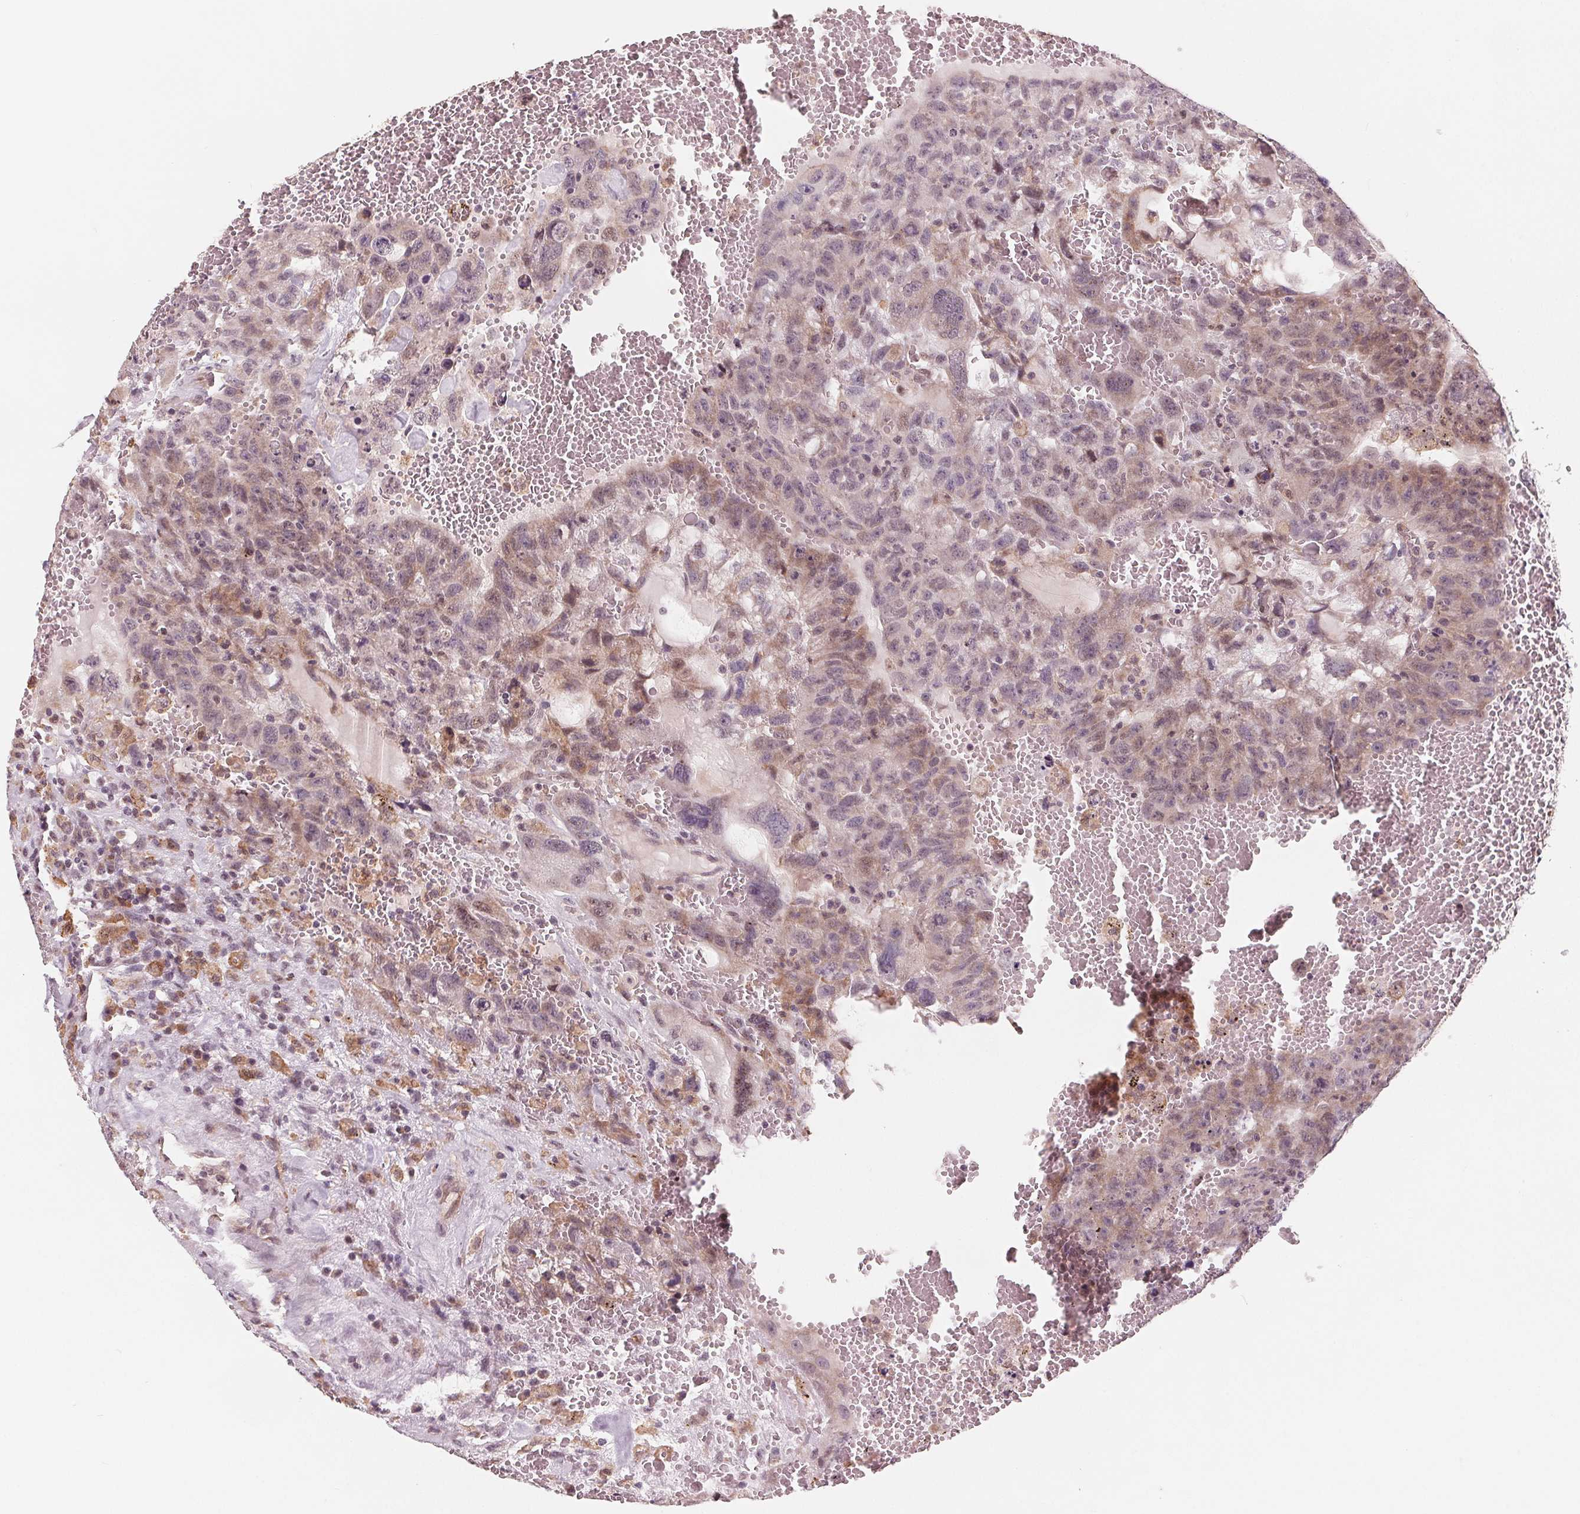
{"staining": {"intensity": "weak", "quantity": "25%-75%", "location": "cytoplasmic/membranous"}, "tissue": "testis cancer", "cell_type": "Tumor cells", "image_type": "cancer", "snomed": [{"axis": "morphology", "description": "Carcinoma, Embryonal, NOS"}, {"axis": "topography", "description": "Testis"}], "caption": "About 25%-75% of tumor cells in testis embryonal carcinoma demonstrate weak cytoplasmic/membranous protein positivity as visualized by brown immunohistochemical staining.", "gene": "IL9R", "patient": {"sex": "male", "age": 26}}